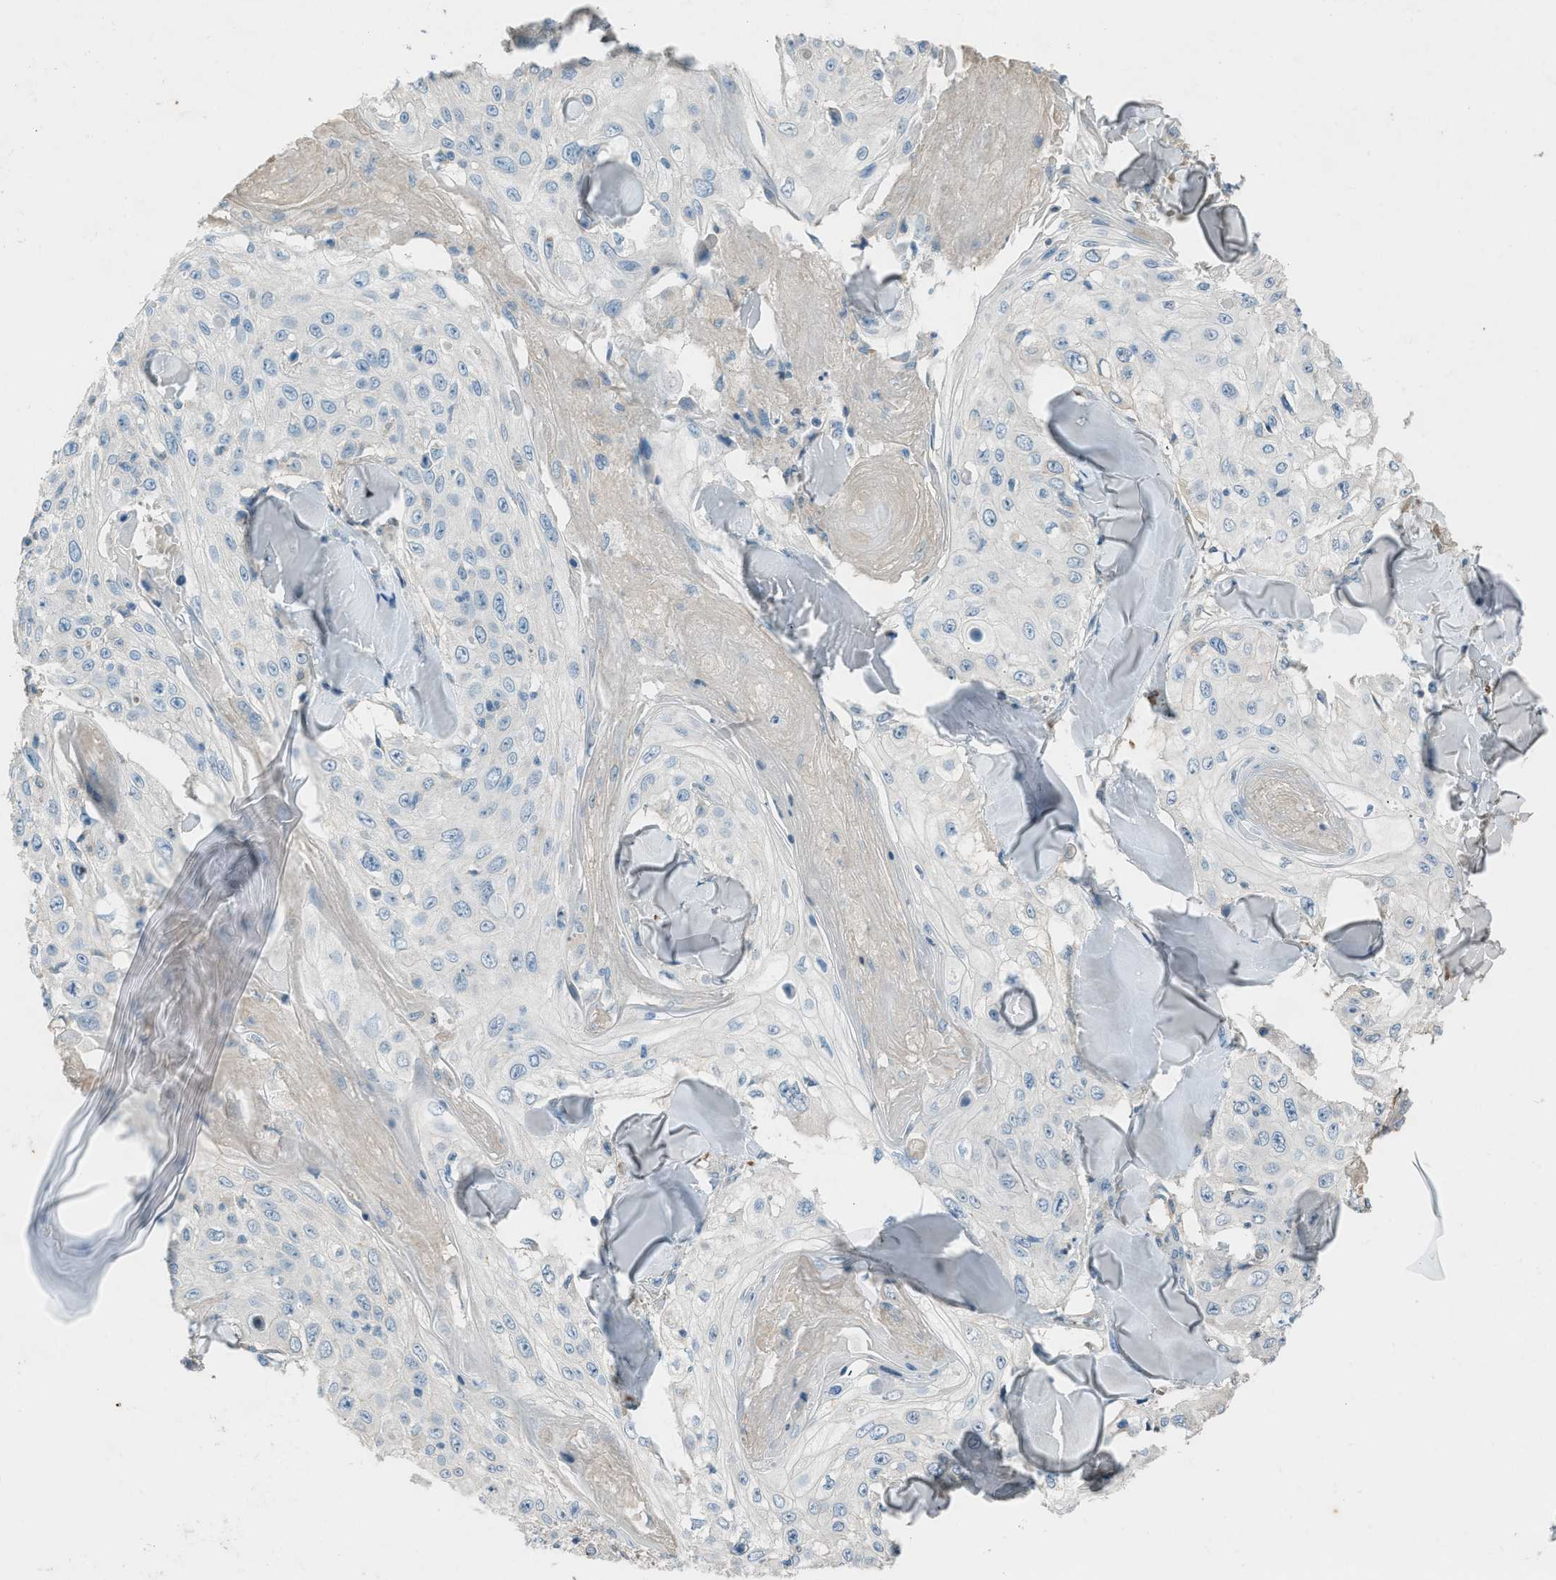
{"staining": {"intensity": "negative", "quantity": "none", "location": "none"}, "tissue": "skin cancer", "cell_type": "Tumor cells", "image_type": "cancer", "snomed": [{"axis": "morphology", "description": "Squamous cell carcinoma, NOS"}, {"axis": "topography", "description": "Skin"}], "caption": "Image shows no protein positivity in tumor cells of skin squamous cell carcinoma tissue.", "gene": "FBLN2", "patient": {"sex": "male", "age": 86}}